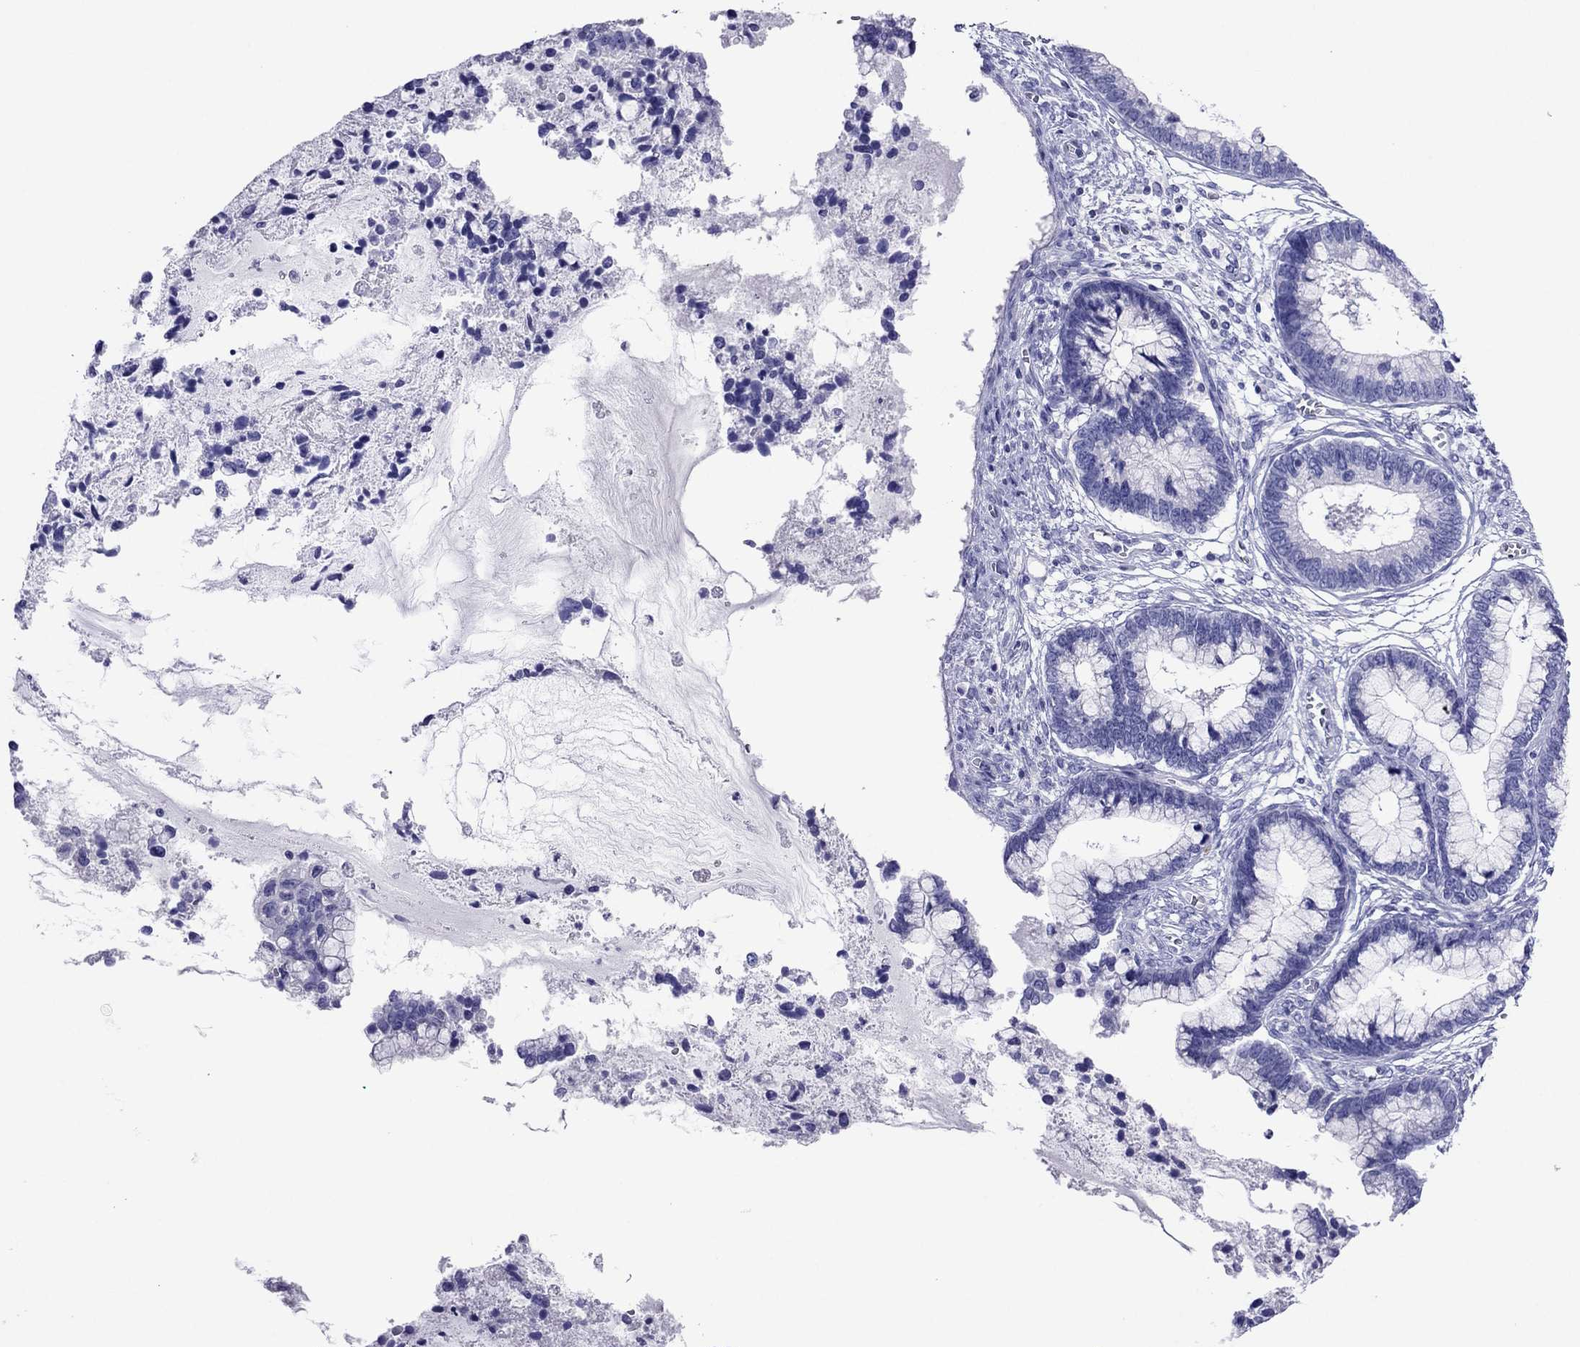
{"staining": {"intensity": "negative", "quantity": "none", "location": "none"}, "tissue": "cervical cancer", "cell_type": "Tumor cells", "image_type": "cancer", "snomed": [{"axis": "morphology", "description": "Adenocarcinoma, NOS"}, {"axis": "topography", "description": "Cervix"}], "caption": "DAB immunohistochemical staining of cervical cancer (adenocarcinoma) reveals no significant staining in tumor cells.", "gene": "PCDHA6", "patient": {"sex": "female", "age": 44}}